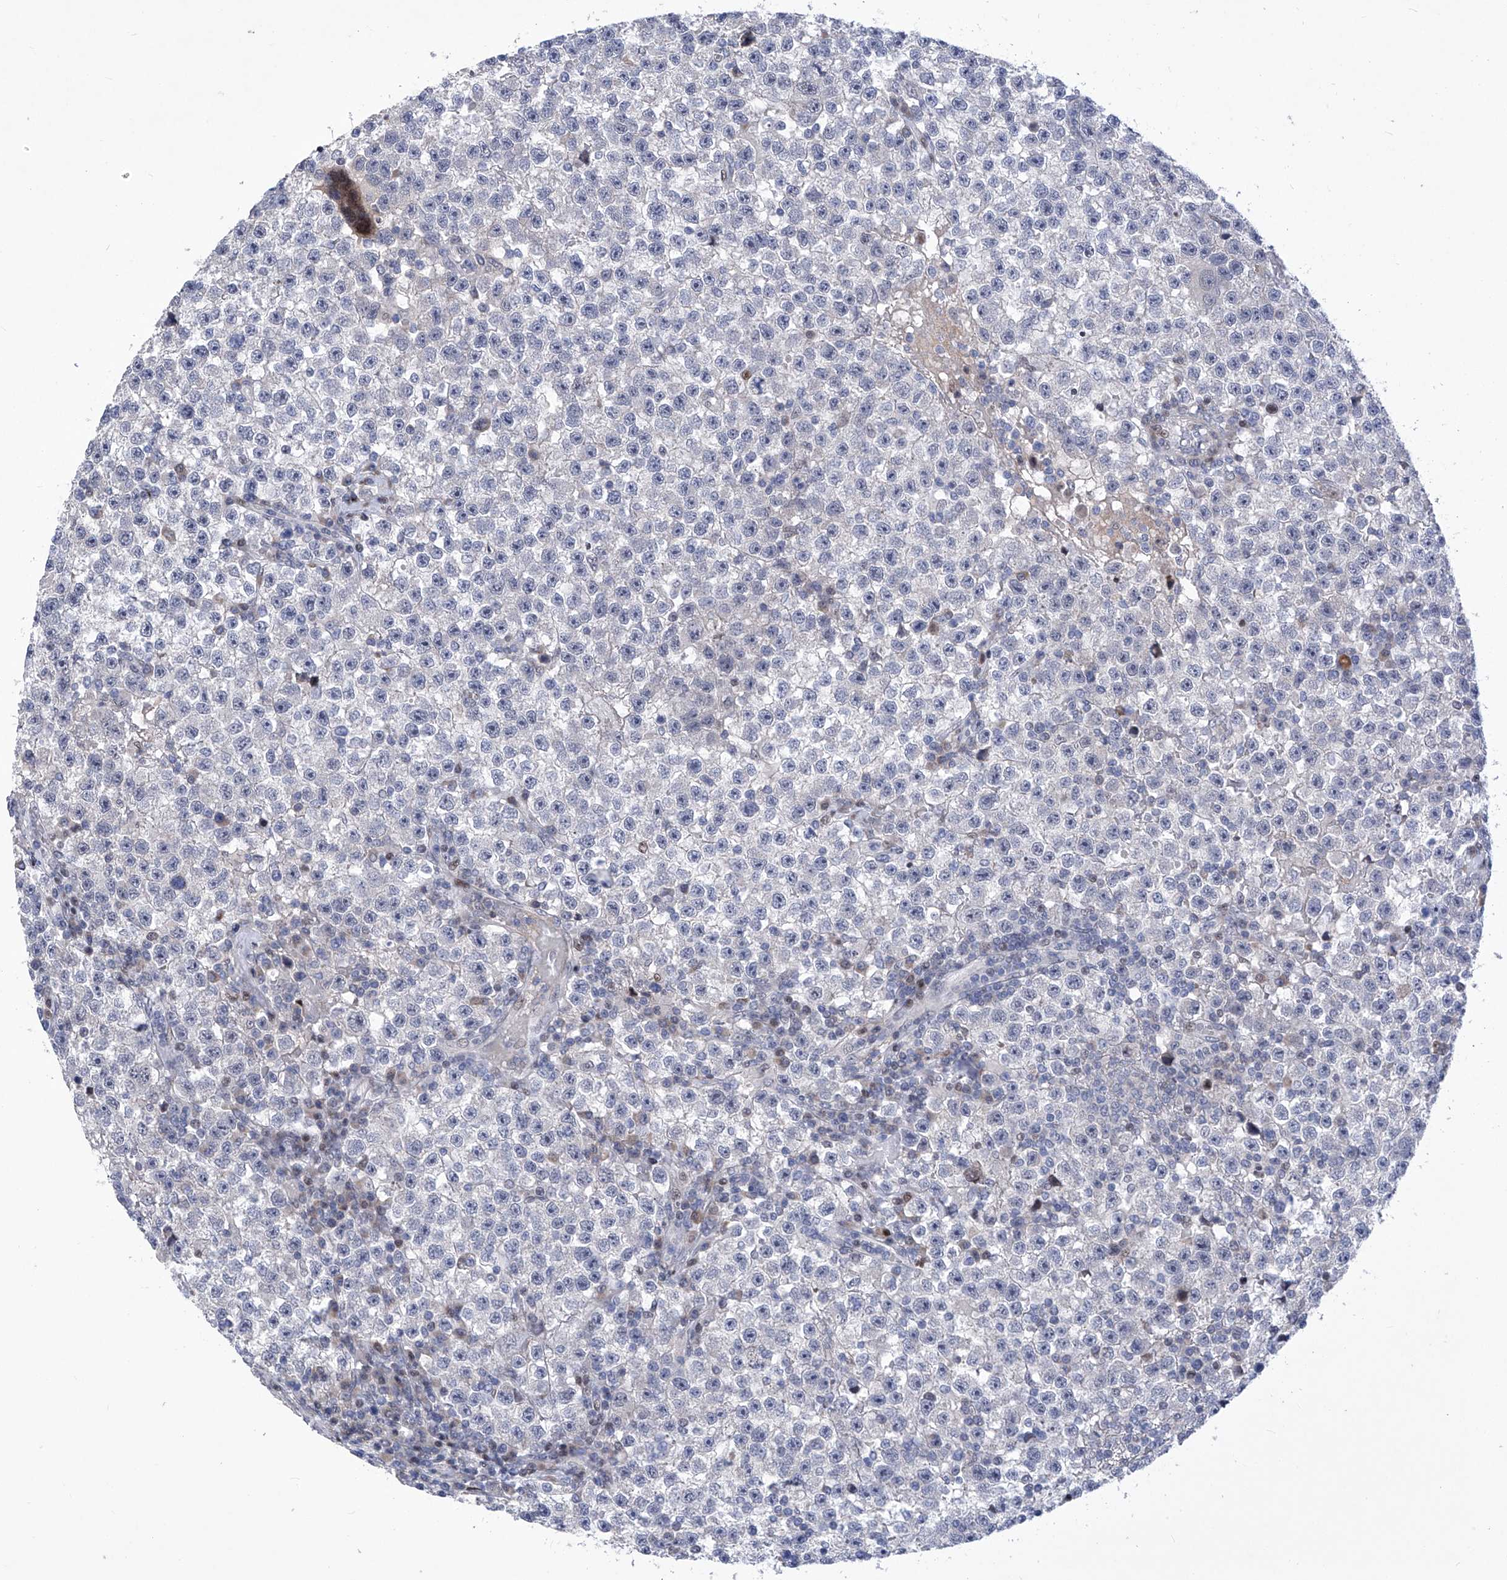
{"staining": {"intensity": "negative", "quantity": "none", "location": "none"}, "tissue": "testis cancer", "cell_type": "Tumor cells", "image_type": "cancer", "snomed": [{"axis": "morphology", "description": "Seminoma, NOS"}, {"axis": "topography", "description": "Testis"}], "caption": "Photomicrograph shows no significant protein staining in tumor cells of testis seminoma.", "gene": "NUFIP1", "patient": {"sex": "male", "age": 22}}